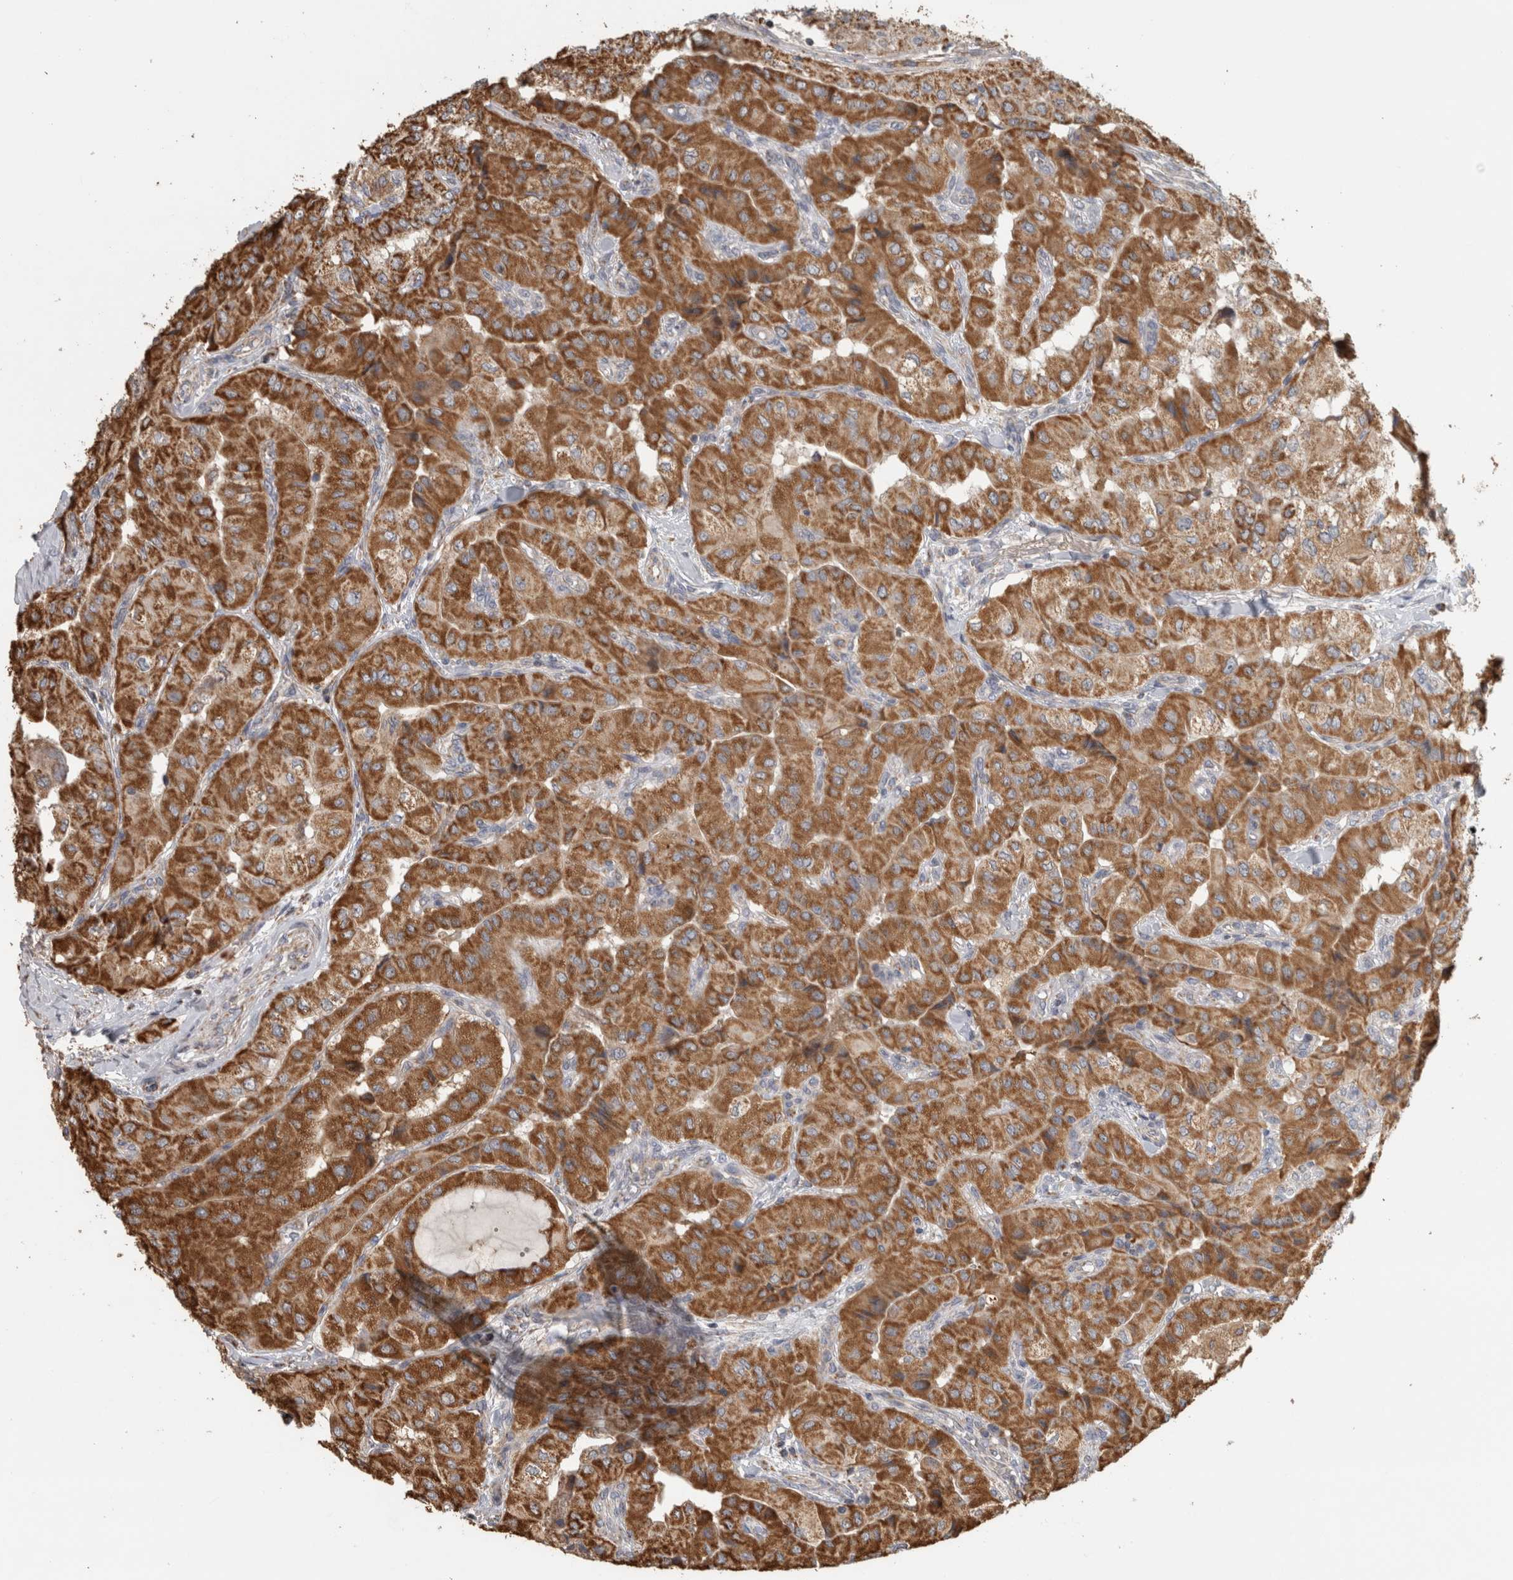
{"staining": {"intensity": "strong", "quantity": ">75%", "location": "cytoplasmic/membranous"}, "tissue": "thyroid cancer", "cell_type": "Tumor cells", "image_type": "cancer", "snomed": [{"axis": "morphology", "description": "Papillary adenocarcinoma, NOS"}, {"axis": "topography", "description": "Thyroid gland"}], "caption": "Tumor cells demonstrate high levels of strong cytoplasmic/membranous expression in approximately >75% of cells in human thyroid cancer (papillary adenocarcinoma). (Brightfield microscopy of DAB IHC at high magnification).", "gene": "ST8SIA1", "patient": {"sex": "female", "age": 59}}